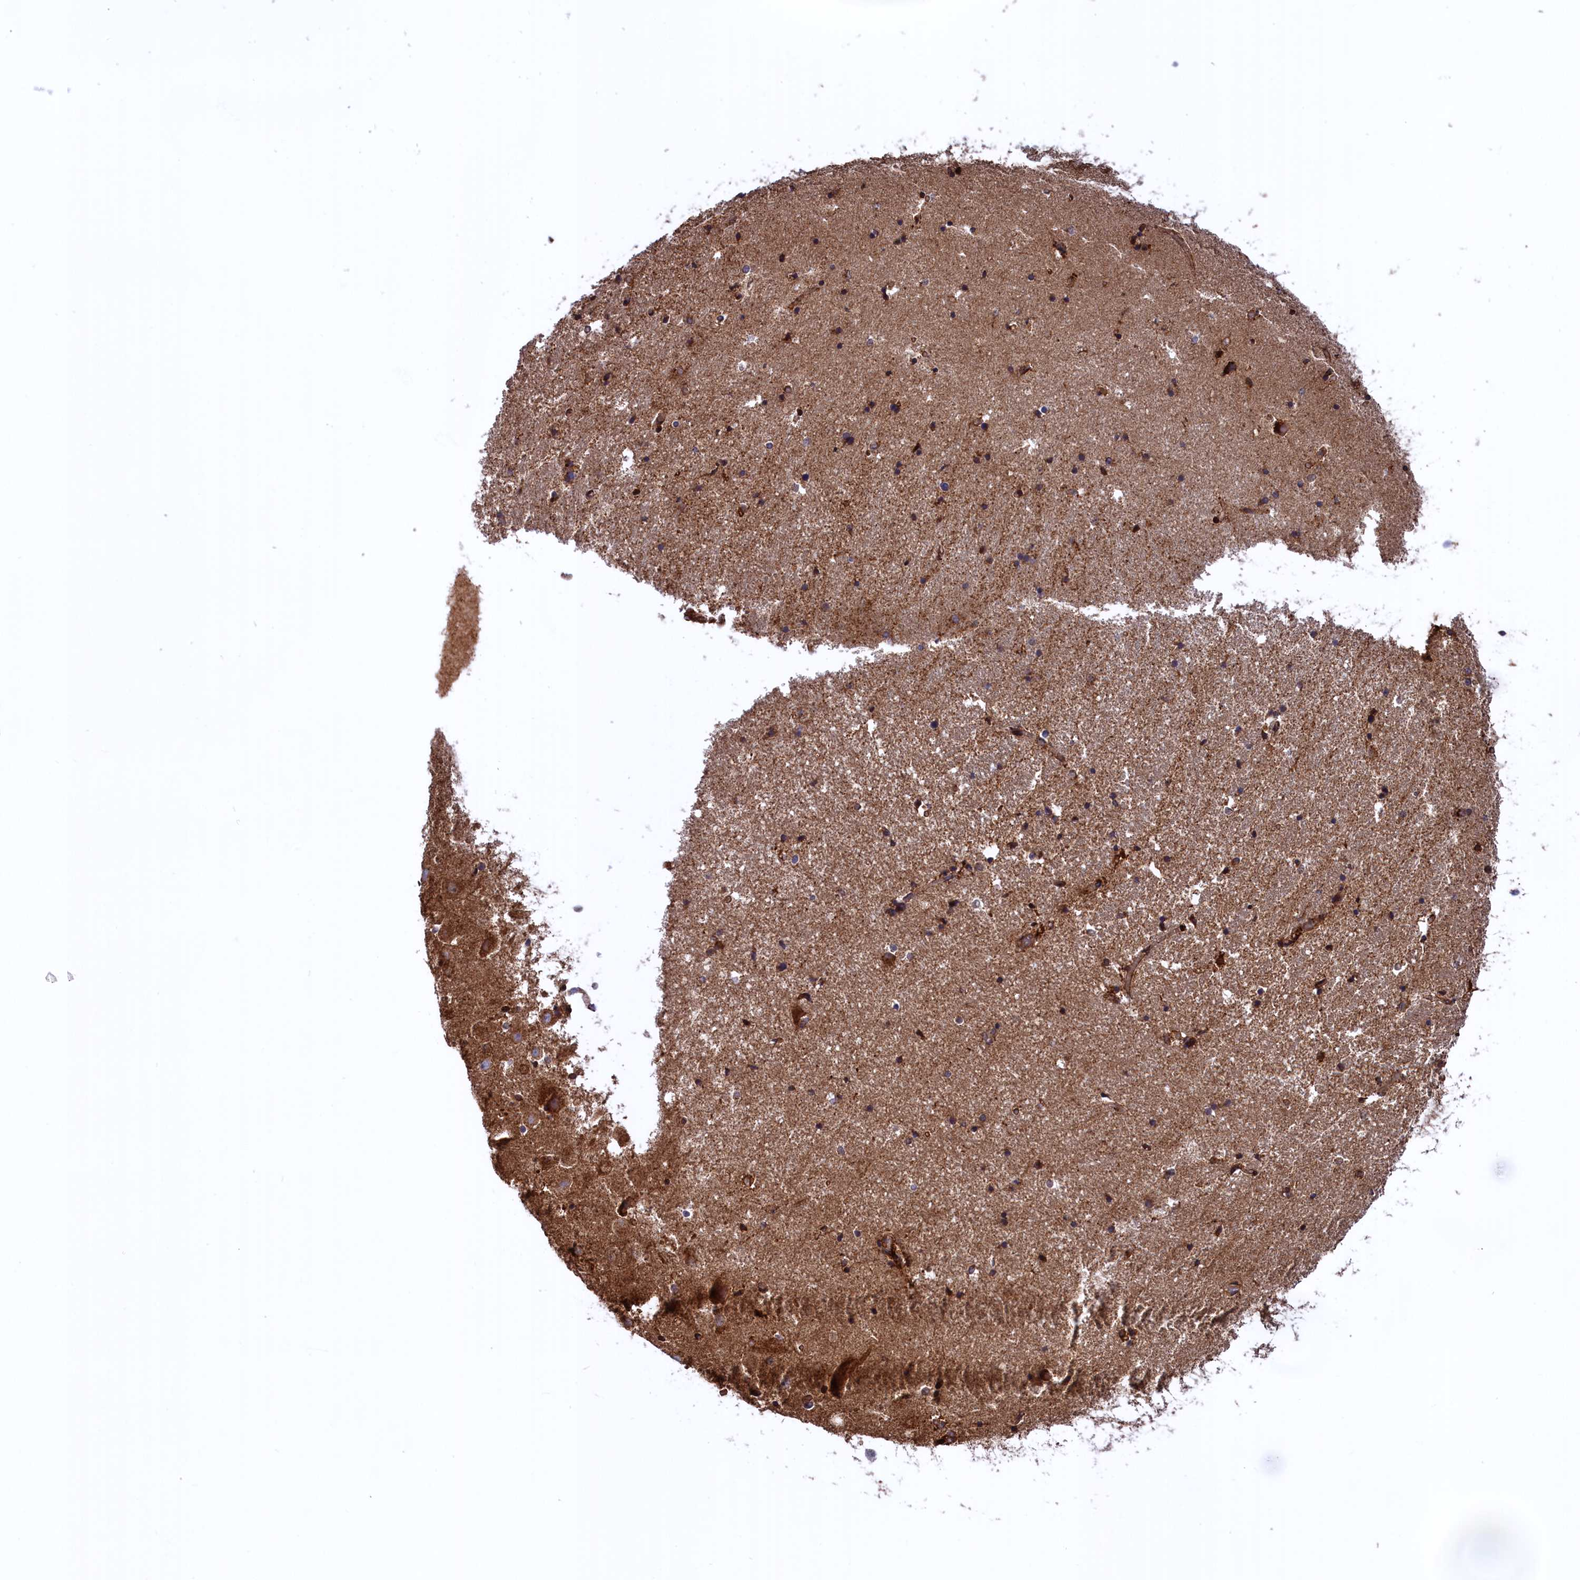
{"staining": {"intensity": "moderate", "quantity": ">75%", "location": "cytoplasmic/membranous"}, "tissue": "hippocampus", "cell_type": "Glial cells", "image_type": "normal", "snomed": [{"axis": "morphology", "description": "Normal tissue, NOS"}, {"axis": "topography", "description": "Hippocampus"}], "caption": "Moderate cytoplasmic/membranous staining is seen in about >75% of glial cells in benign hippocampus.", "gene": "PLA2G4C", "patient": {"sex": "female", "age": 52}}